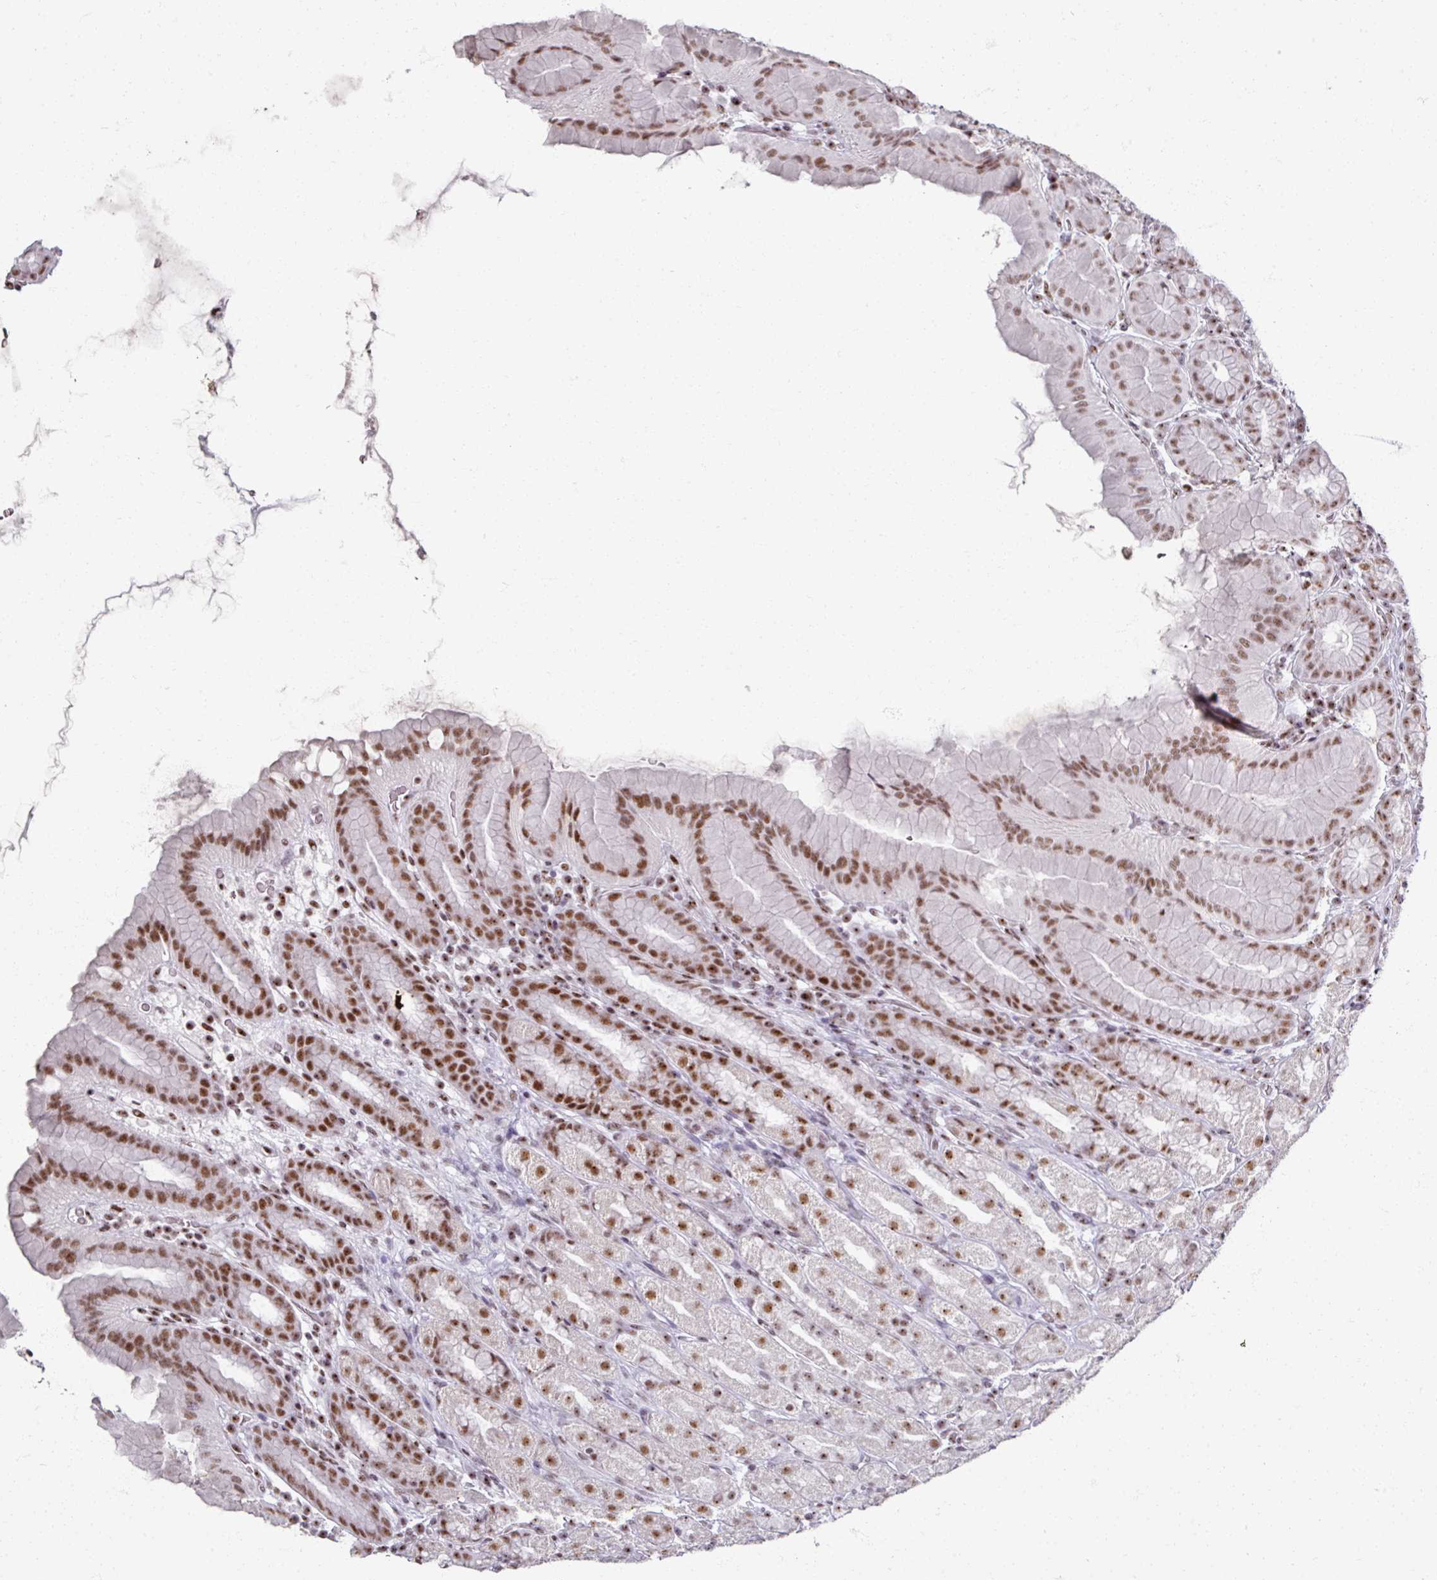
{"staining": {"intensity": "strong", "quantity": ">75%", "location": "nuclear"}, "tissue": "stomach", "cell_type": "Glandular cells", "image_type": "normal", "snomed": [{"axis": "morphology", "description": "Normal tissue, NOS"}, {"axis": "topography", "description": "Stomach, upper"}, {"axis": "topography", "description": "Stomach"}], "caption": "Glandular cells show high levels of strong nuclear staining in about >75% of cells in benign stomach.", "gene": "ADAR", "patient": {"sex": "male", "age": 68}}